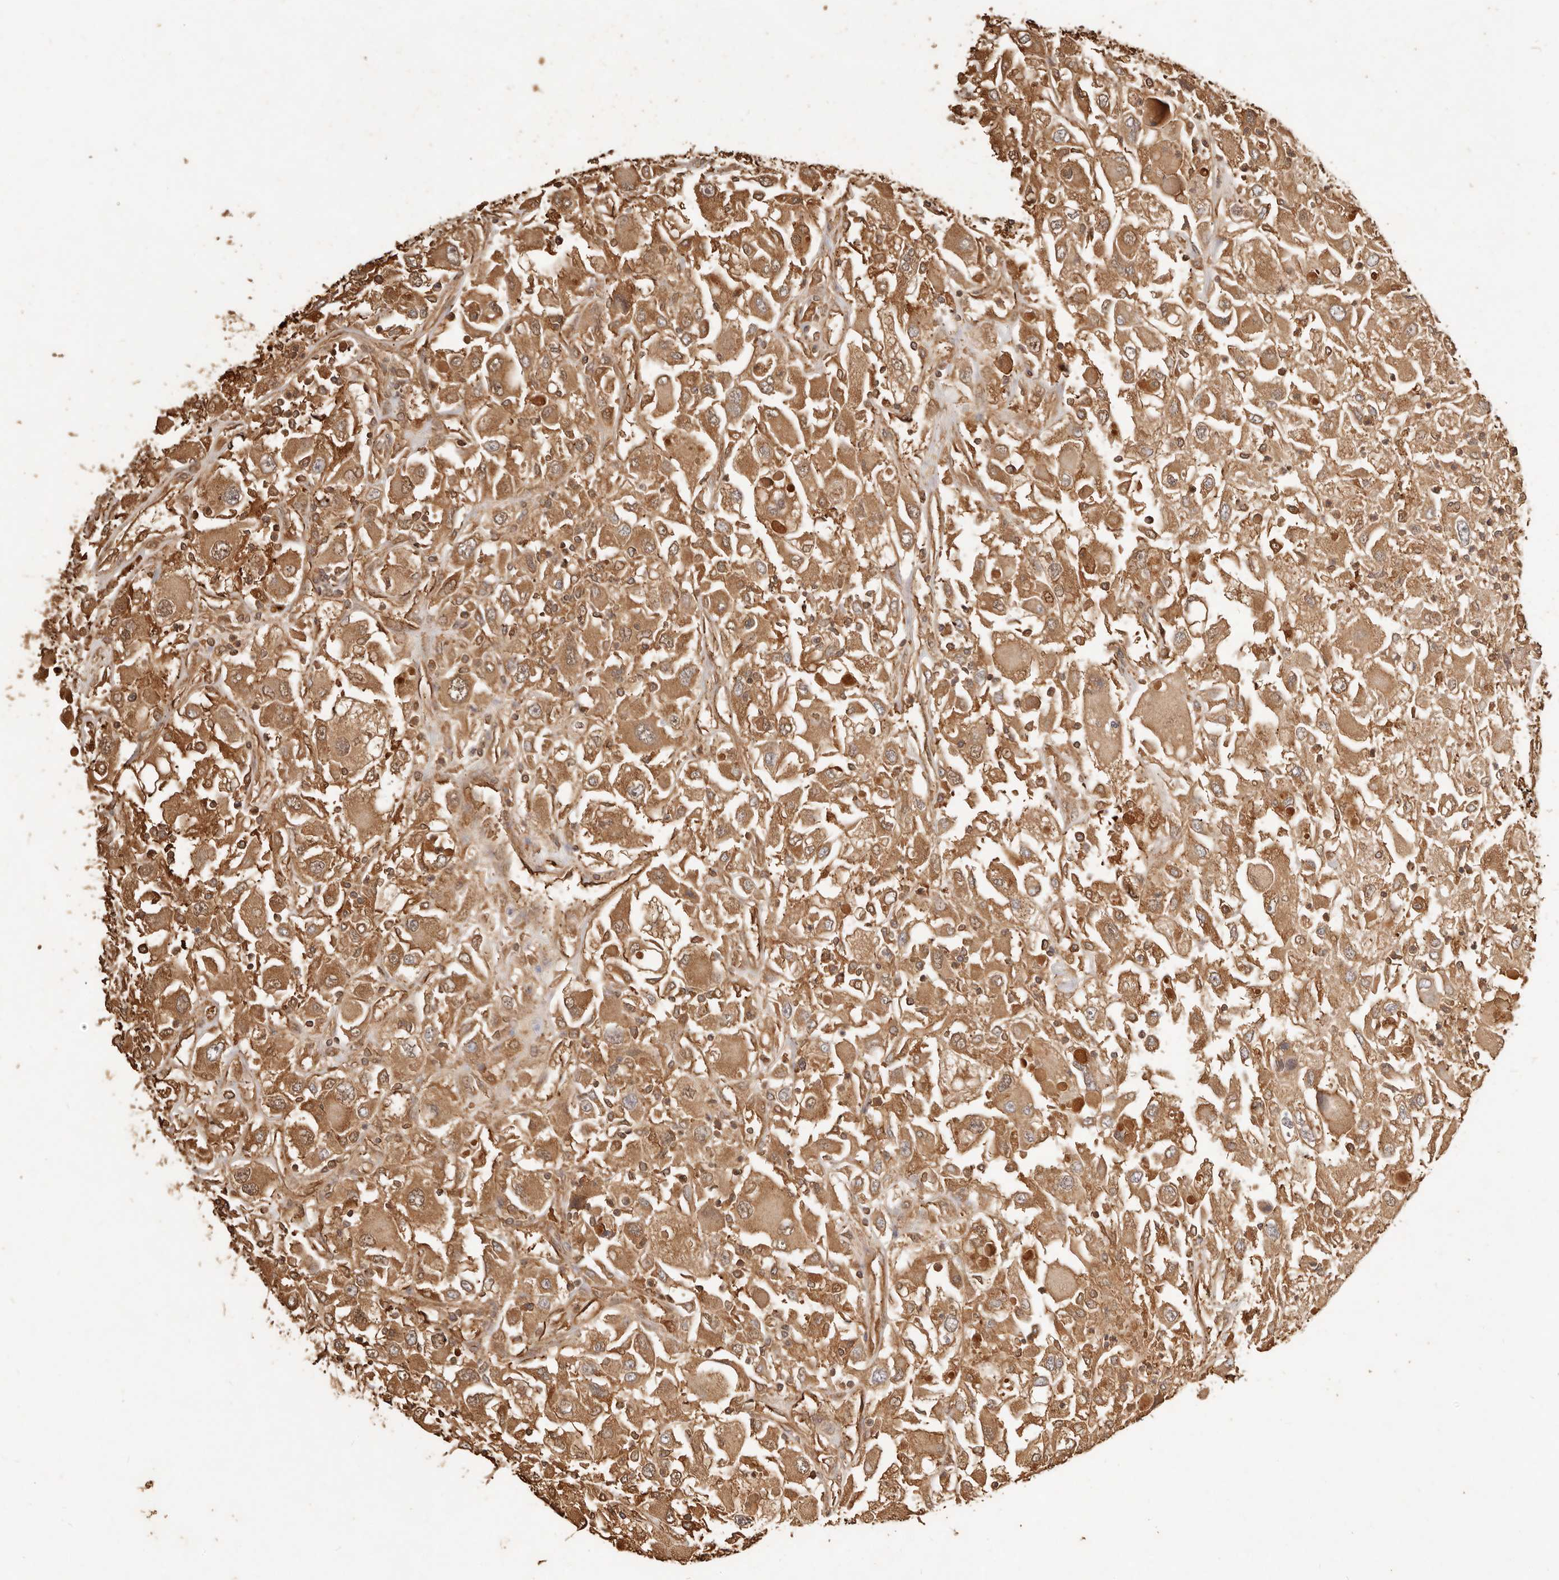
{"staining": {"intensity": "moderate", "quantity": ">75%", "location": "cytoplasmic/membranous"}, "tissue": "renal cancer", "cell_type": "Tumor cells", "image_type": "cancer", "snomed": [{"axis": "morphology", "description": "Adenocarcinoma, NOS"}, {"axis": "topography", "description": "Kidney"}], "caption": "The immunohistochemical stain highlights moderate cytoplasmic/membranous staining in tumor cells of renal cancer tissue.", "gene": "FAM180B", "patient": {"sex": "female", "age": 52}}